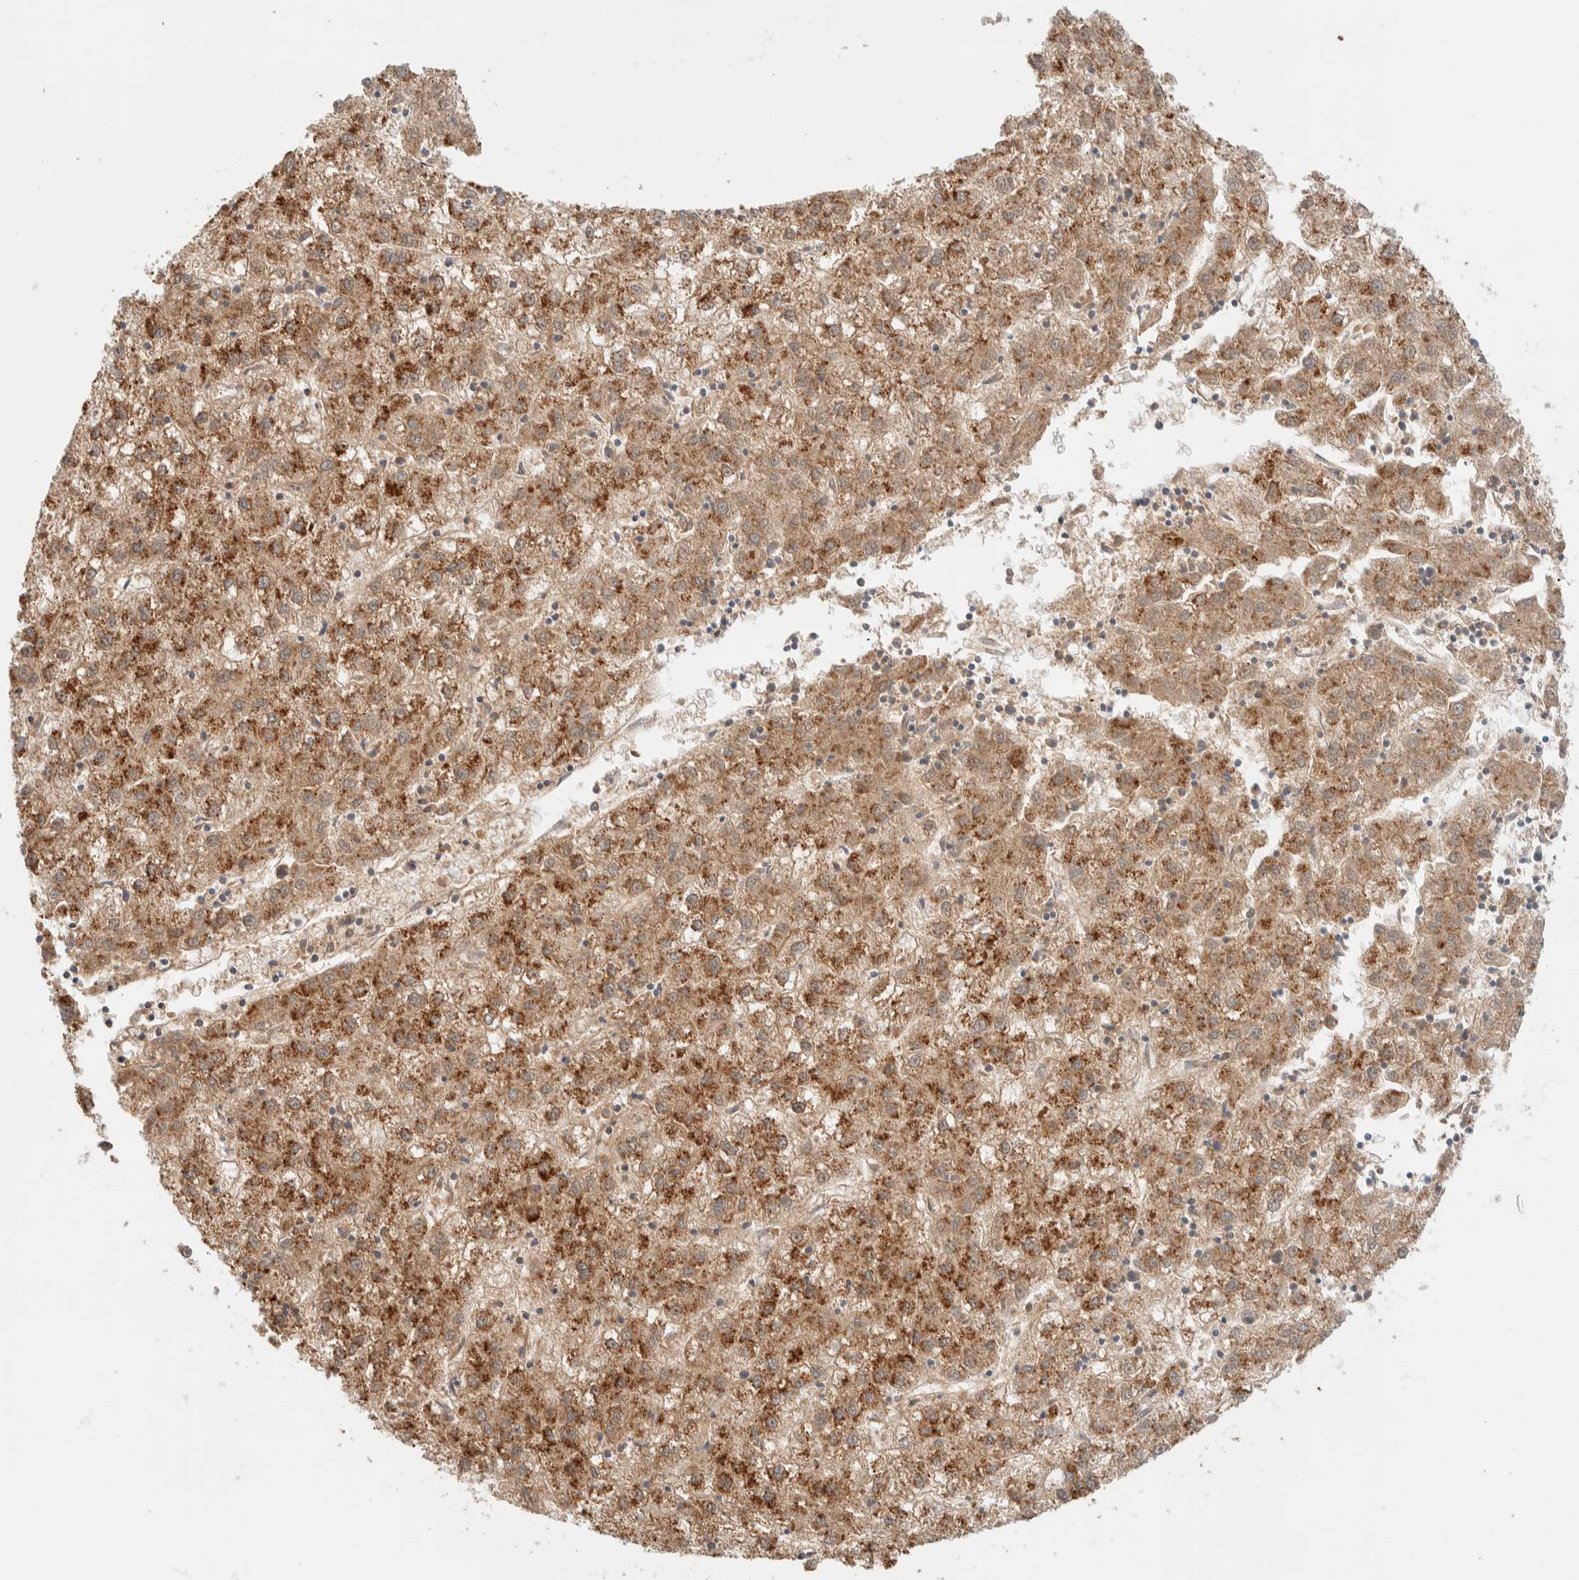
{"staining": {"intensity": "moderate", "quantity": ">75%", "location": "cytoplasmic/membranous"}, "tissue": "liver cancer", "cell_type": "Tumor cells", "image_type": "cancer", "snomed": [{"axis": "morphology", "description": "Carcinoma, Hepatocellular, NOS"}, {"axis": "topography", "description": "Liver"}], "caption": "Human liver cancer stained for a protein (brown) displays moderate cytoplasmic/membranous positive staining in approximately >75% of tumor cells.", "gene": "HDHD3", "patient": {"sex": "male", "age": 72}}